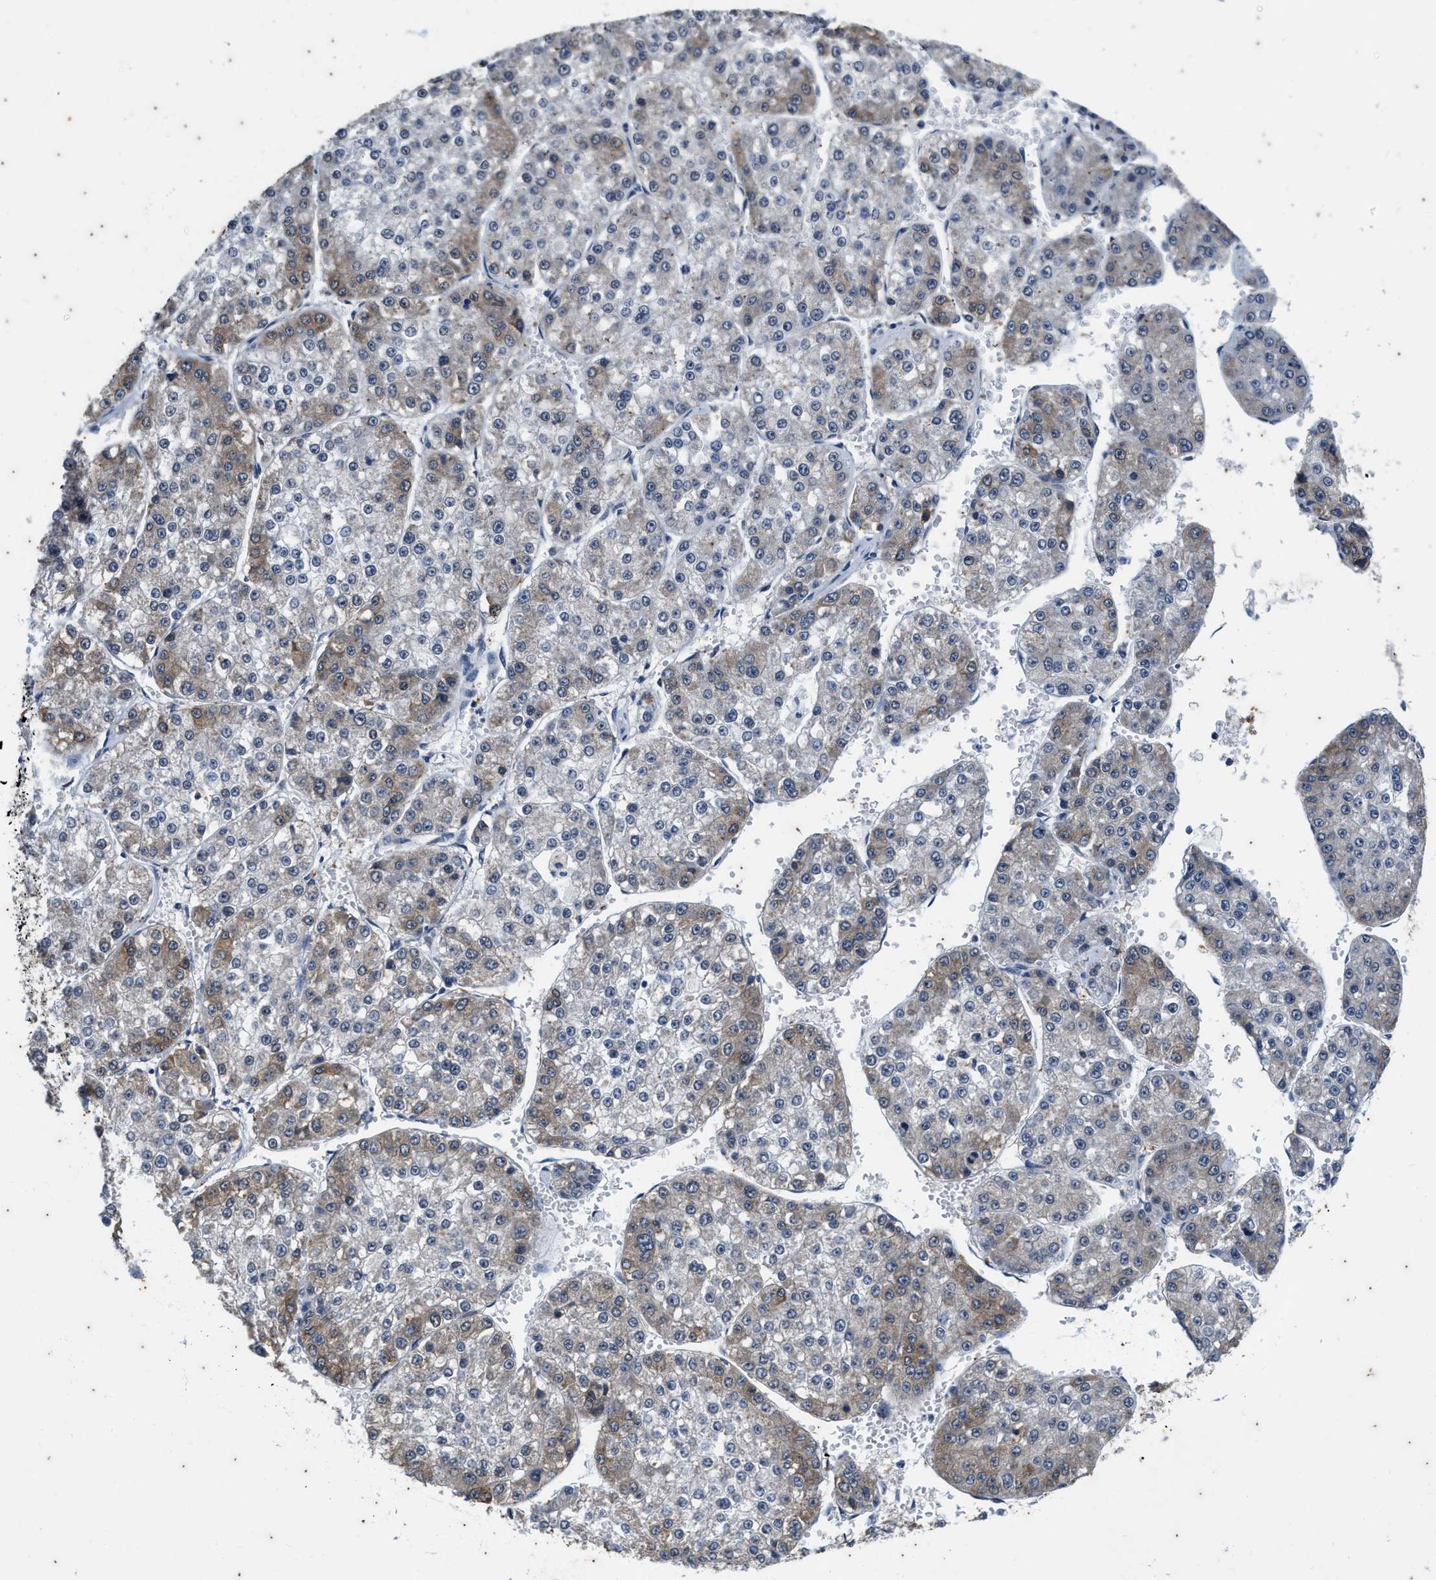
{"staining": {"intensity": "weak", "quantity": "25%-75%", "location": "cytoplasmic/membranous"}, "tissue": "liver cancer", "cell_type": "Tumor cells", "image_type": "cancer", "snomed": [{"axis": "morphology", "description": "Carcinoma, Hepatocellular, NOS"}, {"axis": "topography", "description": "Liver"}], "caption": "Protein analysis of hepatocellular carcinoma (liver) tissue shows weak cytoplasmic/membranous expression in approximately 25%-75% of tumor cells. The staining is performed using DAB brown chromogen to label protein expression. The nuclei are counter-stained blue using hematoxylin.", "gene": "COX19", "patient": {"sex": "female", "age": 73}}